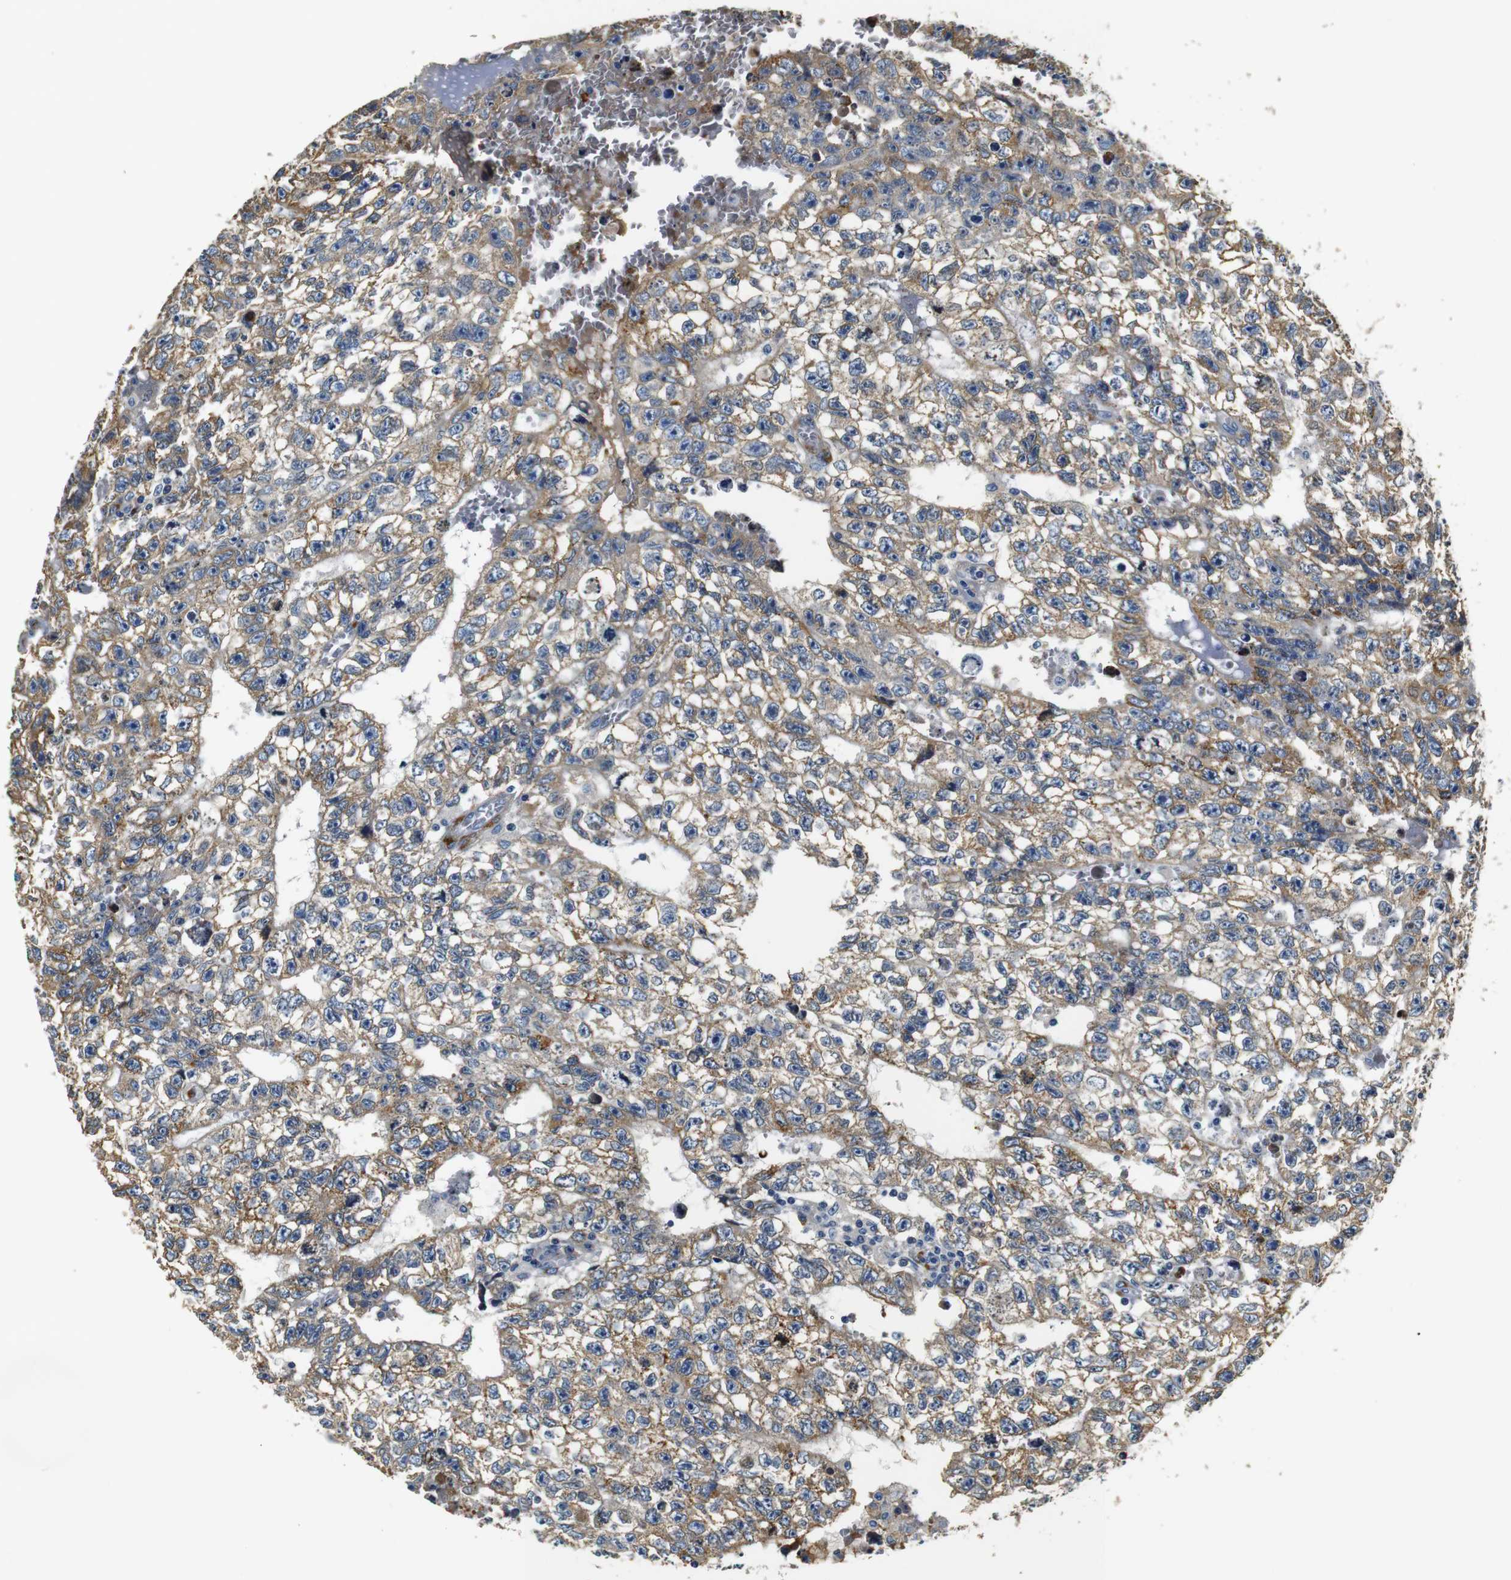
{"staining": {"intensity": "weak", "quantity": ">75%", "location": "cytoplasmic/membranous"}, "tissue": "testis cancer", "cell_type": "Tumor cells", "image_type": "cancer", "snomed": [{"axis": "morphology", "description": "Seminoma, NOS"}, {"axis": "morphology", "description": "Carcinoma, Embryonal, NOS"}, {"axis": "topography", "description": "Testis"}], "caption": "Protein expression analysis of testis cancer reveals weak cytoplasmic/membranous expression in about >75% of tumor cells.", "gene": "COL1A1", "patient": {"sex": "male", "age": 38}}